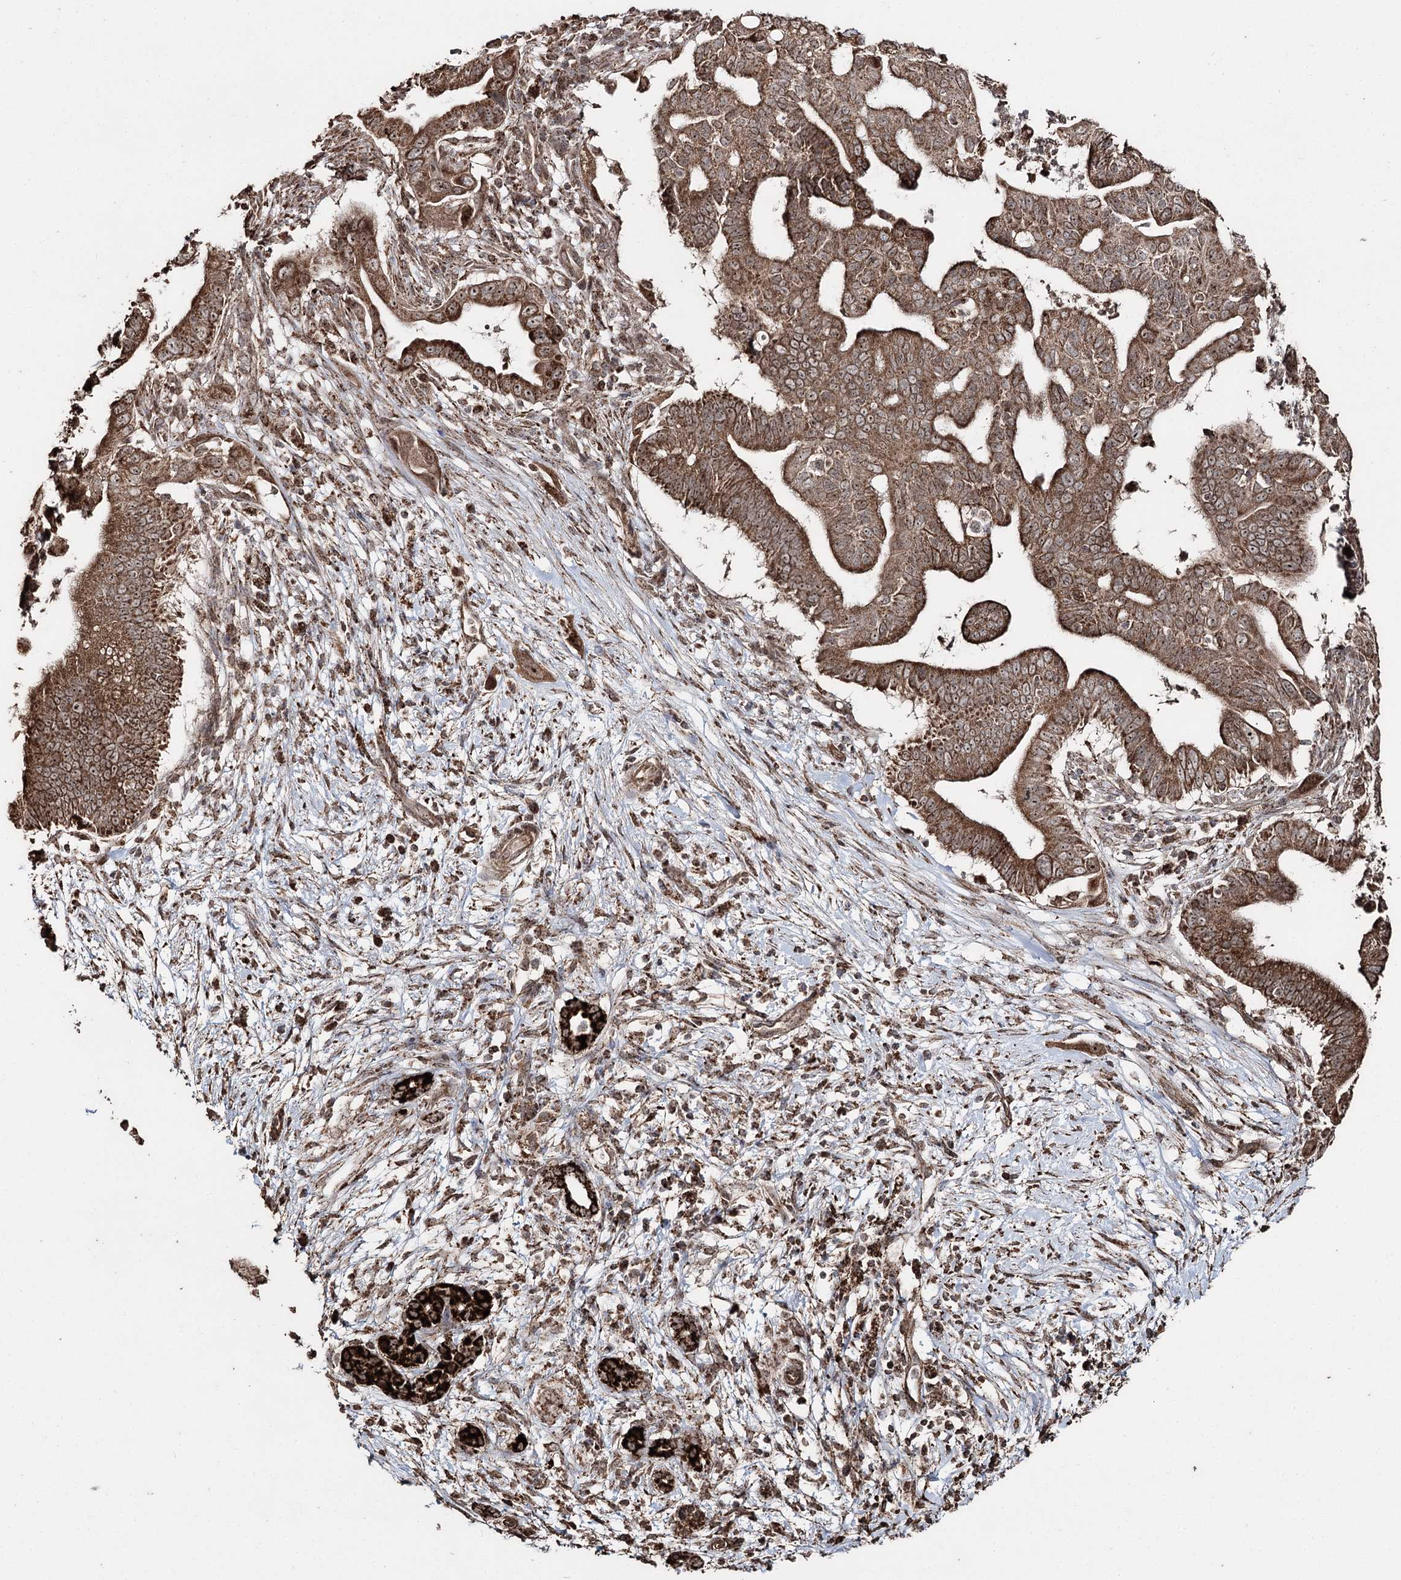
{"staining": {"intensity": "moderate", "quantity": ">75%", "location": "cytoplasmic/membranous,nuclear"}, "tissue": "pancreatic cancer", "cell_type": "Tumor cells", "image_type": "cancer", "snomed": [{"axis": "morphology", "description": "Adenocarcinoma, NOS"}, {"axis": "topography", "description": "Pancreas"}], "caption": "Immunohistochemical staining of human pancreatic cancer (adenocarcinoma) demonstrates moderate cytoplasmic/membranous and nuclear protein staining in approximately >75% of tumor cells.", "gene": "SLF2", "patient": {"sex": "male", "age": 68}}